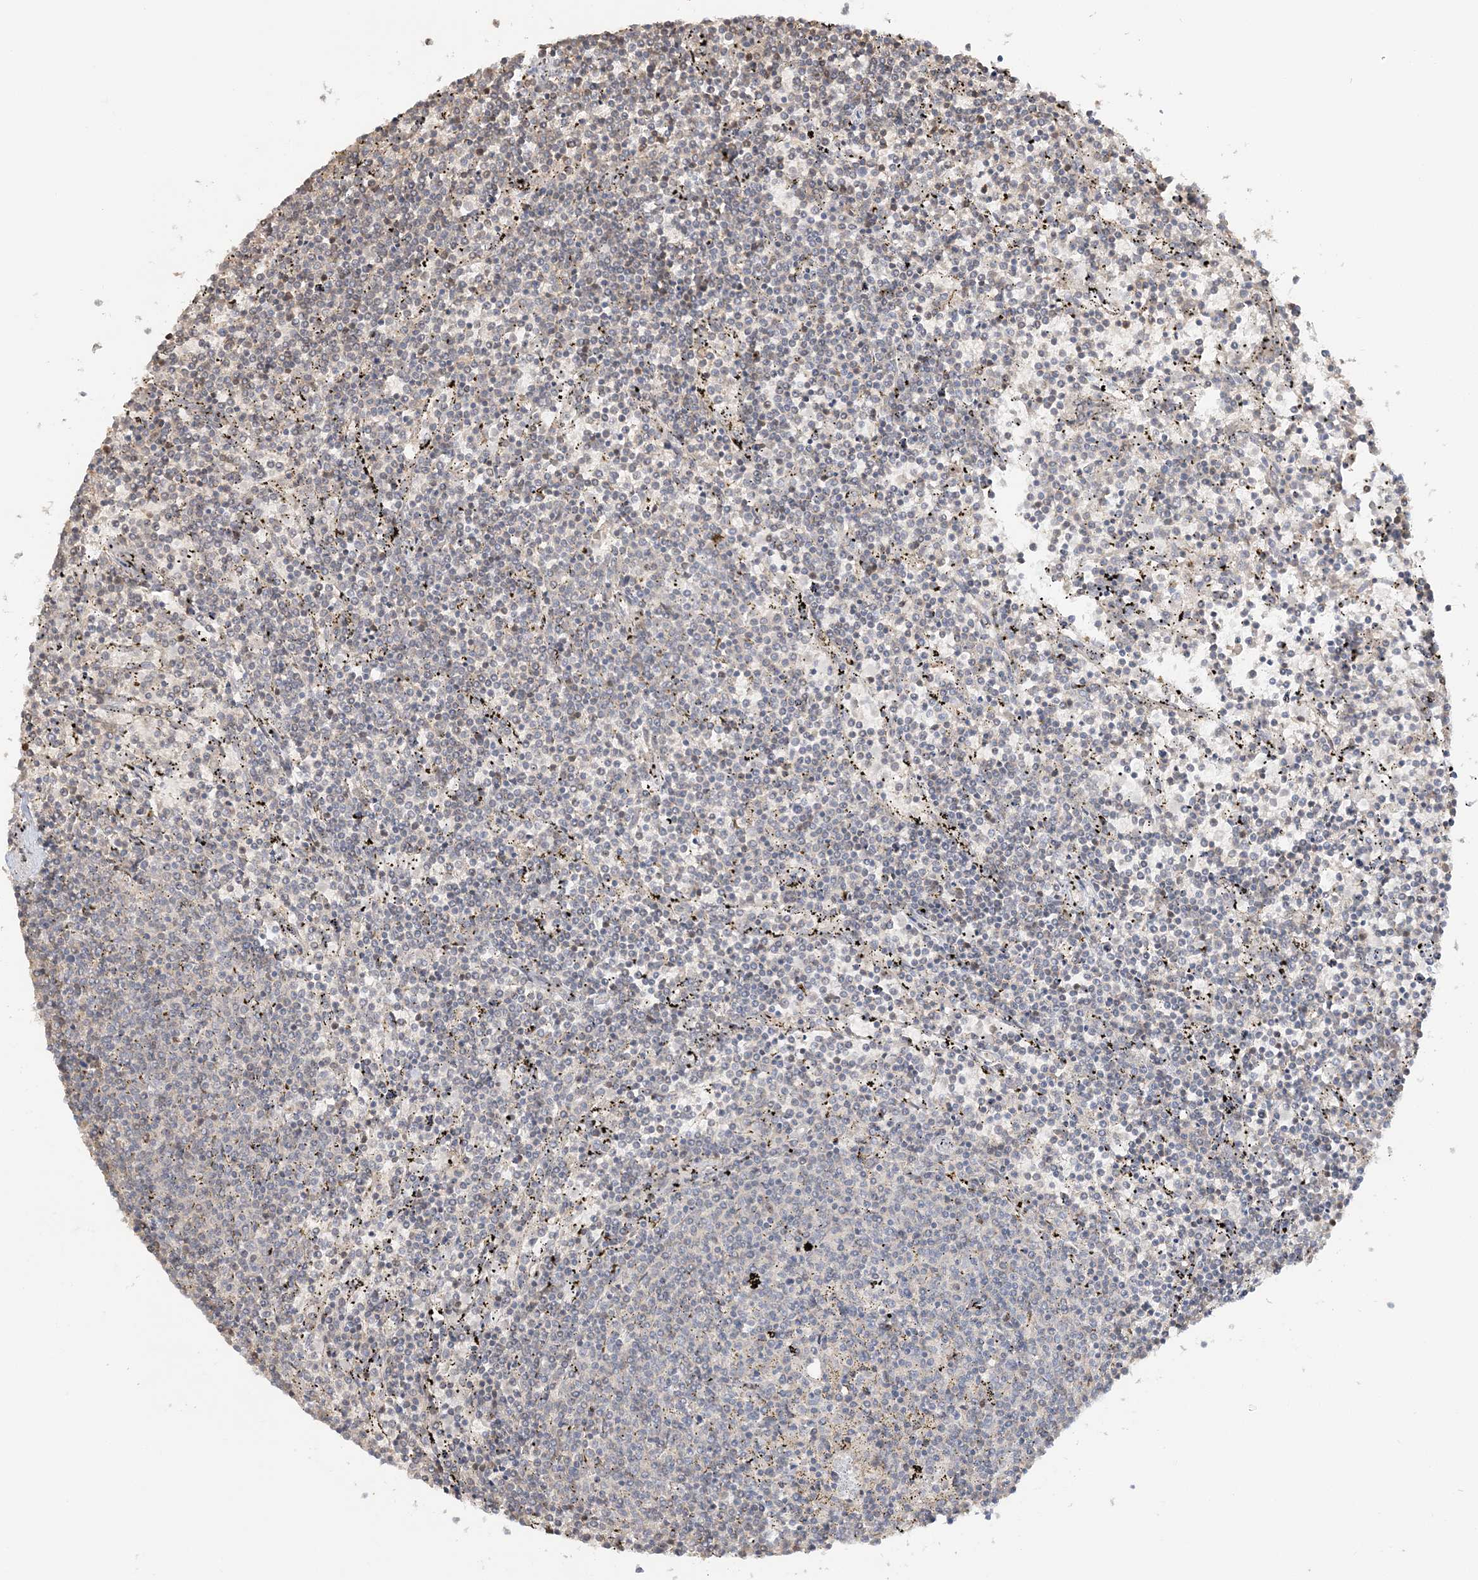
{"staining": {"intensity": "negative", "quantity": "none", "location": "none"}, "tissue": "lymphoma", "cell_type": "Tumor cells", "image_type": "cancer", "snomed": [{"axis": "morphology", "description": "Malignant lymphoma, non-Hodgkin's type, Low grade"}, {"axis": "topography", "description": "Spleen"}], "caption": "Photomicrograph shows no significant protein expression in tumor cells of lymphoma. (DAB (3,3'-diaminobenzidine) IHC with hematoxylin counter stain).", "gene": "SUMO2", "patient": {"sex": "female", "age": 50}}